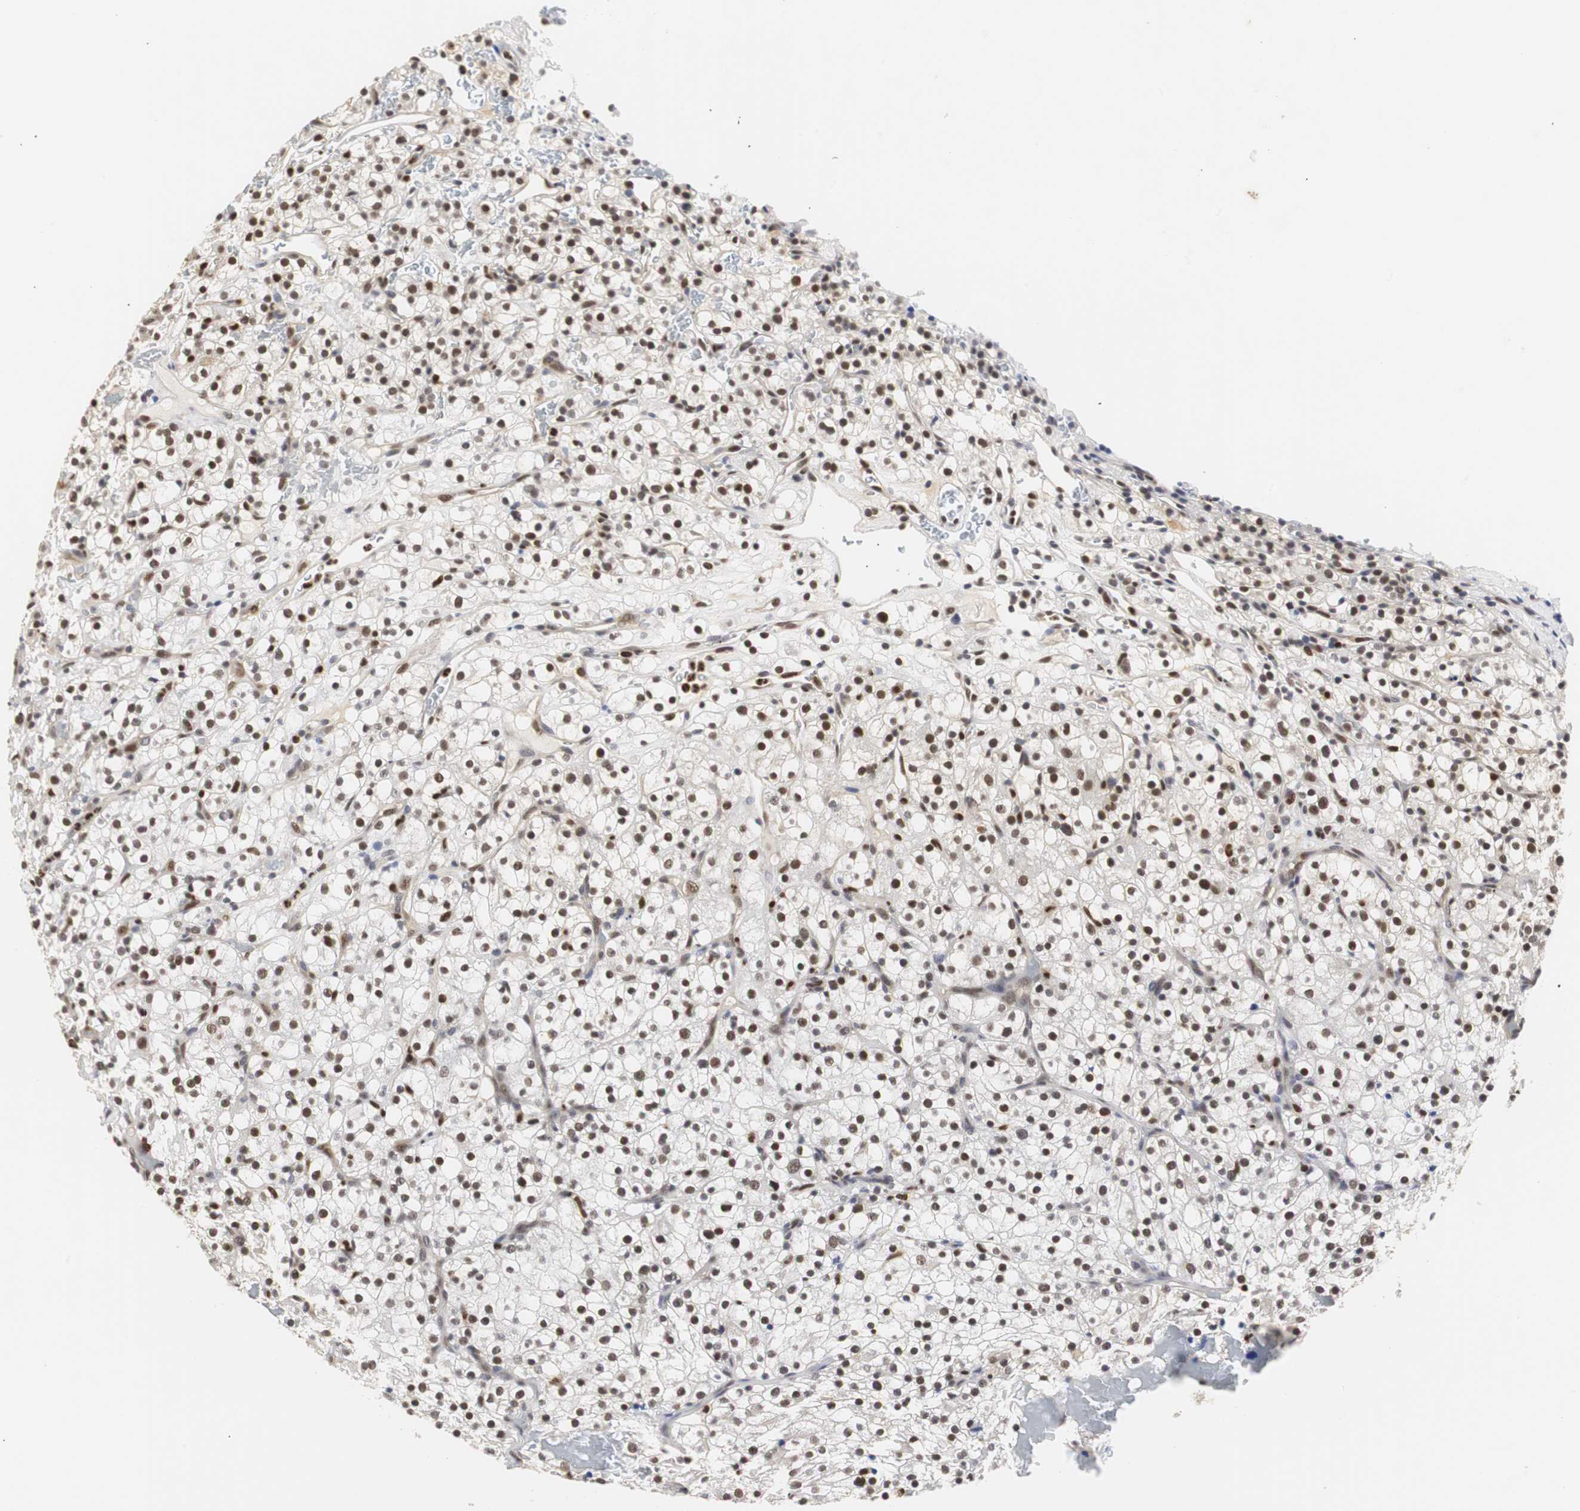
{"staining": {"intensity": "strong", "quantity": ">75%", "location": "nuclear"}, "tissue": "renal cancer", "cell_type": "Tumor cells", "image_type": "cancer", "snomed": [{"axis": "morphology", "description": "Normal tissue, NOS"}, {"axis": "morphology", "description": "Adenocarcinoma, NOS"}, {"axis": "topography", "description": "Kidney"}], "caption": "High-magnification brightfield microscopy of renal cancer stained with DAB (3,3'-diaminobenzidine) (brown) and counterstained with hematoxylin (blue). tumor cells exhibit strong nuclear positivity is identified in approximately>75% of cells.", "gene": "ZFC3H1", "patient": {"sex": "female", "age": 72}}